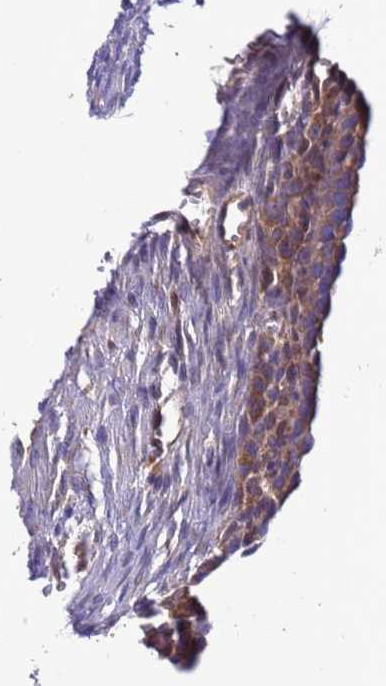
{"staining": {"intensity": "moderate", "quantity": ">75%", "location": "cytoplasmic/membranous"}, "tissue": "ovary", "cell_type": "Follicle cells", "image_type": "normal", "snomed": [{"axis": "morphology", "description": "Normal tissue, NOS"}, {"axis": "topography", "description": "Ovary"}], "caption": "A histopathology image of ovary stained for a protein exhibits moderate cytoplasmic/membranous brown staining in follicle cells. The protein of interest is shown in brown color, while the nuclei are stained blue.", "gene": "RABEP2", "patient": {"sex": "female", "age": 27}}